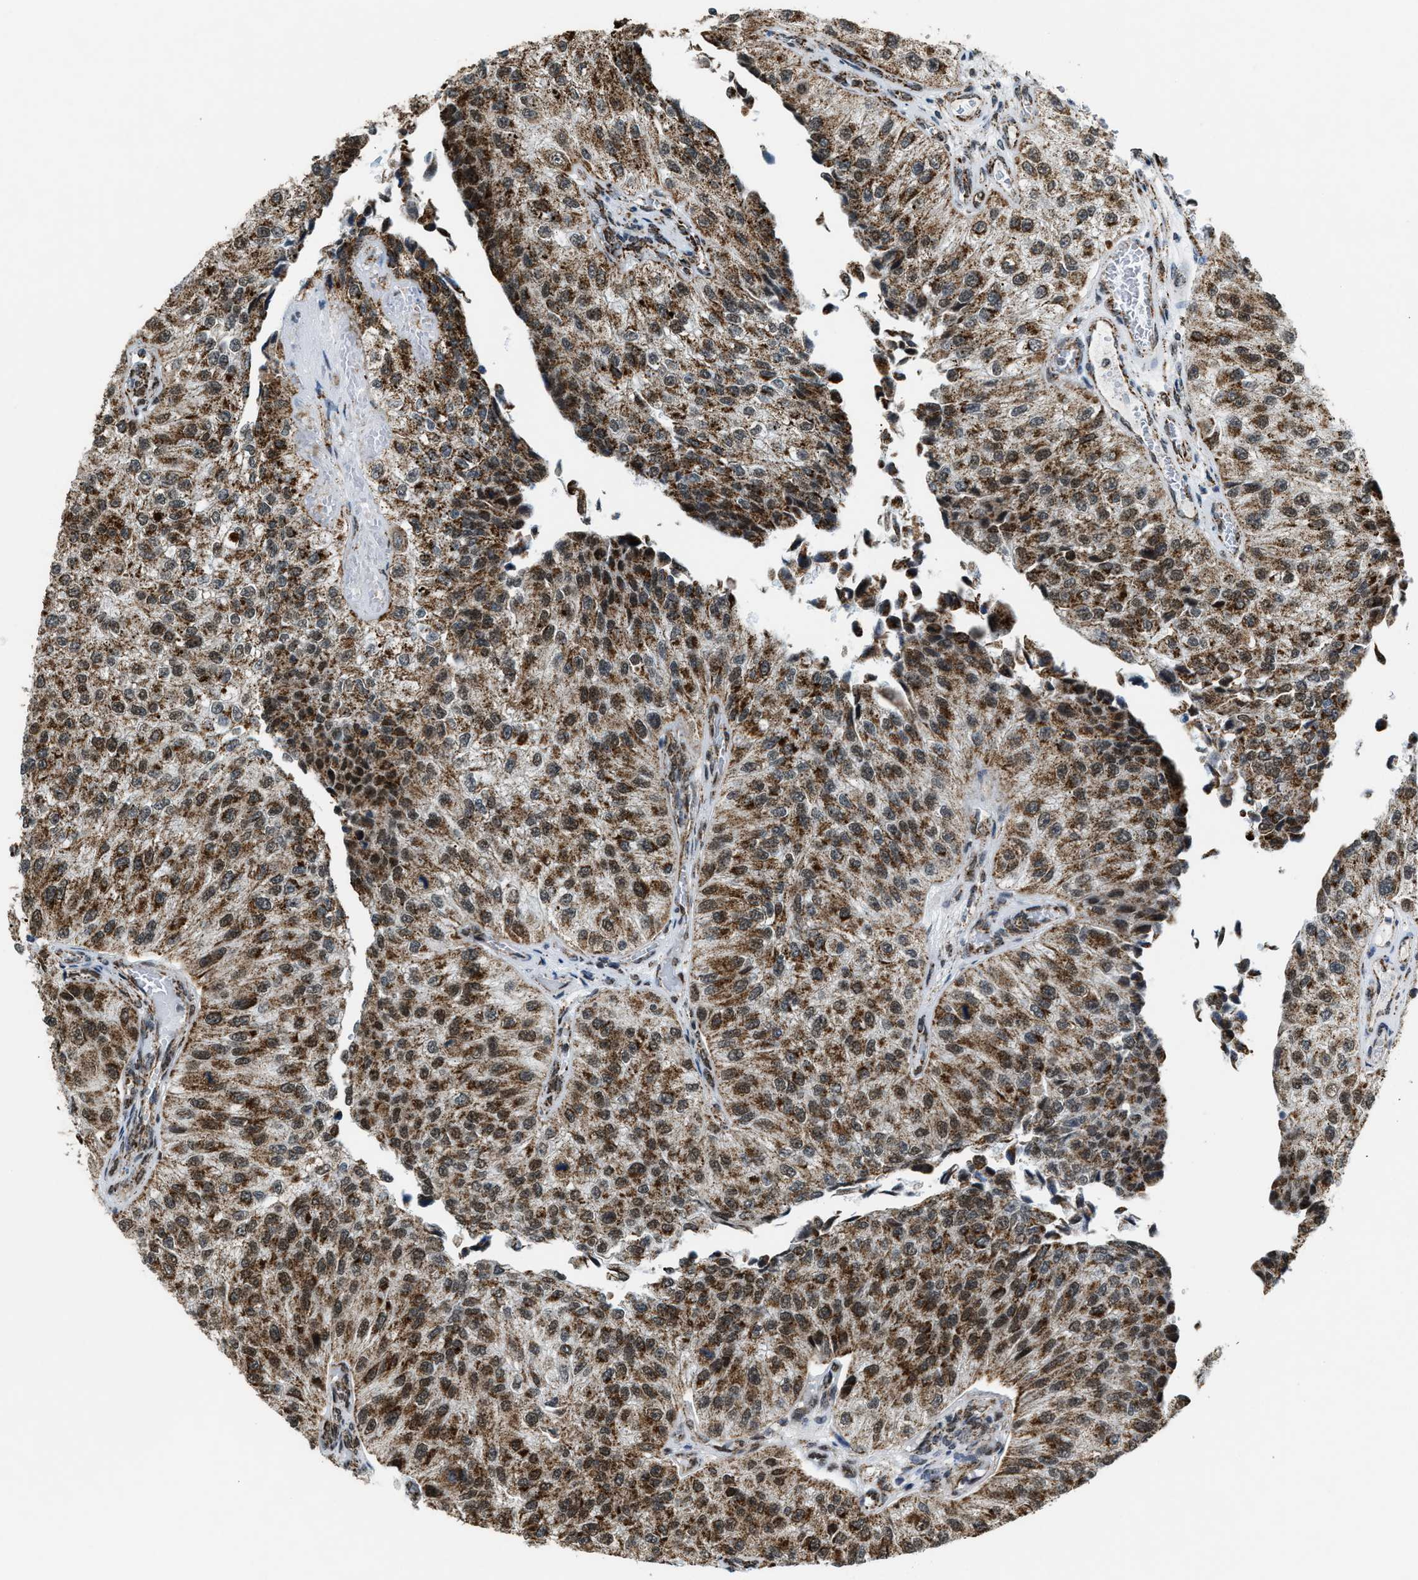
{"staining": {"intensity": "moderate", "quantity": ">75%", "location": "cytoplasmic/membranous"}, "tissue": "urothelial cancer", "cell_type": "Tumor cells", "image_type": "cancer", "snomed": [{"axis": "morphology", "description": "Urothelial carcinoma, High grade"}, {"axis": "topography", "description": "Kidney"}, {"axis": "topography", "description": "Urinary bladder"}], "caption": "Moderate cytoplasmic/membranous protein expression is identified in approximately >75% of tumor cells in high-grade urothelial carcinoma.", "gene": "HIBADH", "patient": {"sex": "male", "age": 77}}